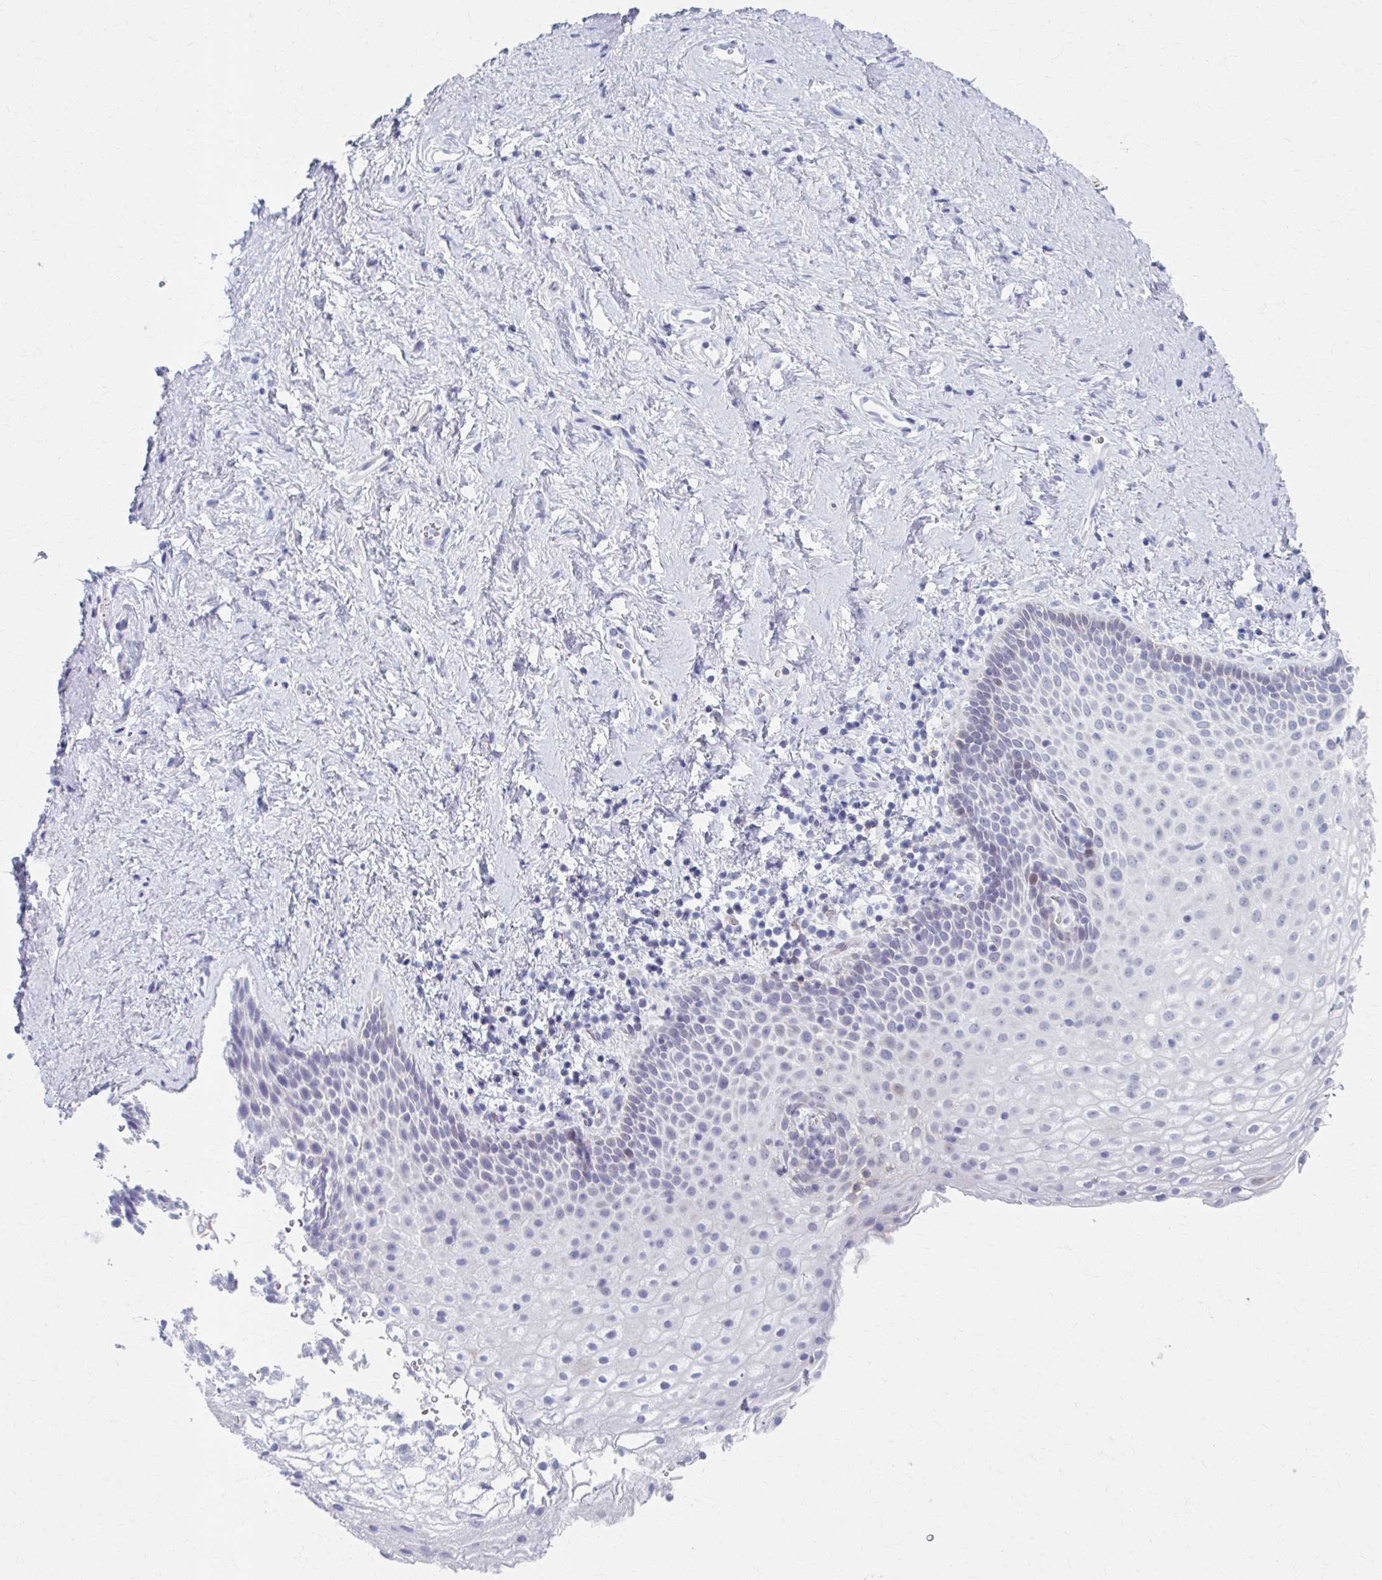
{"staining": {"intensity": "negative", "quantity": "none", "location": "none"}, "tissue": "vagina", "cell_type": "Squamous epithelial cells", "image_type": "normal", "snomed": [{"axis": "morphology", "description": "Normal tissue, NOS"}, {"axis": "topography", "description": "Vagina"}], "caption": "Squamous epithelial cells are negative for protein expression in unremarkable human vagina. The staining is performed using DAB brown chromogen with nuclei counter-stained in using hematoxylin.", "gene": "ABHD16B", "patient": {"sex": "female", "age": 61}}